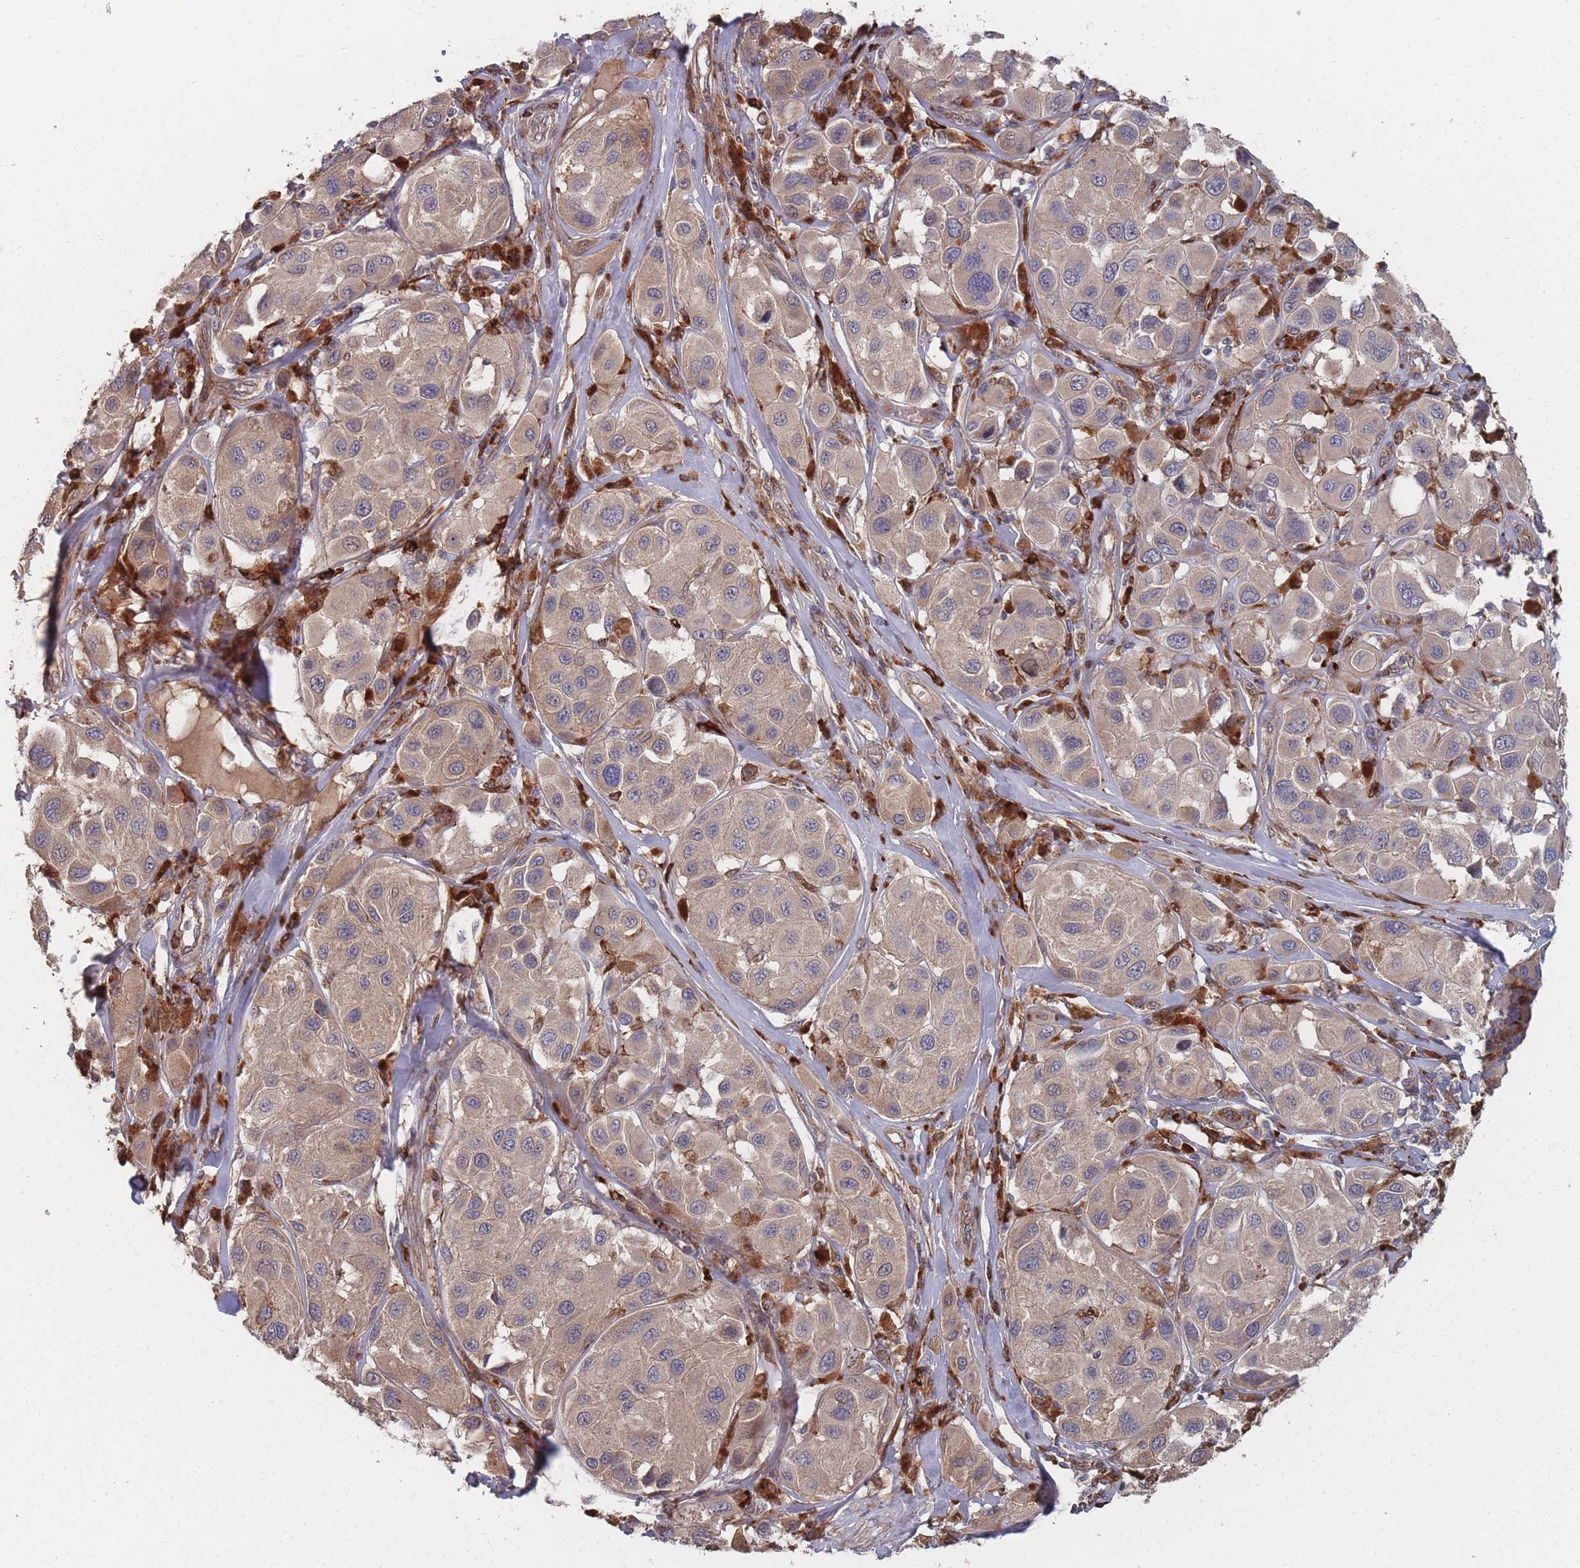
{"staining": {"intensity": "weak", "quantity": "25%-75%", "location": "cytoplasmic/membranous"}, "tissue": "melanoma", "cell_type": "Tumor cells", "image_type": "cancer", "snomed": [{"axis": "morphology", "description": "Malignant melanoma, Metastatic site"}, {"axis": "topography", "description": "Skin"}], "caption": "Melanoma stained with a brown dye displays weak cytoplasmic/membranous positive staining in about 25%-75% of tumor cells.", "gene": "THSD7B", "patient": {"sex": "male", "age": 41}}